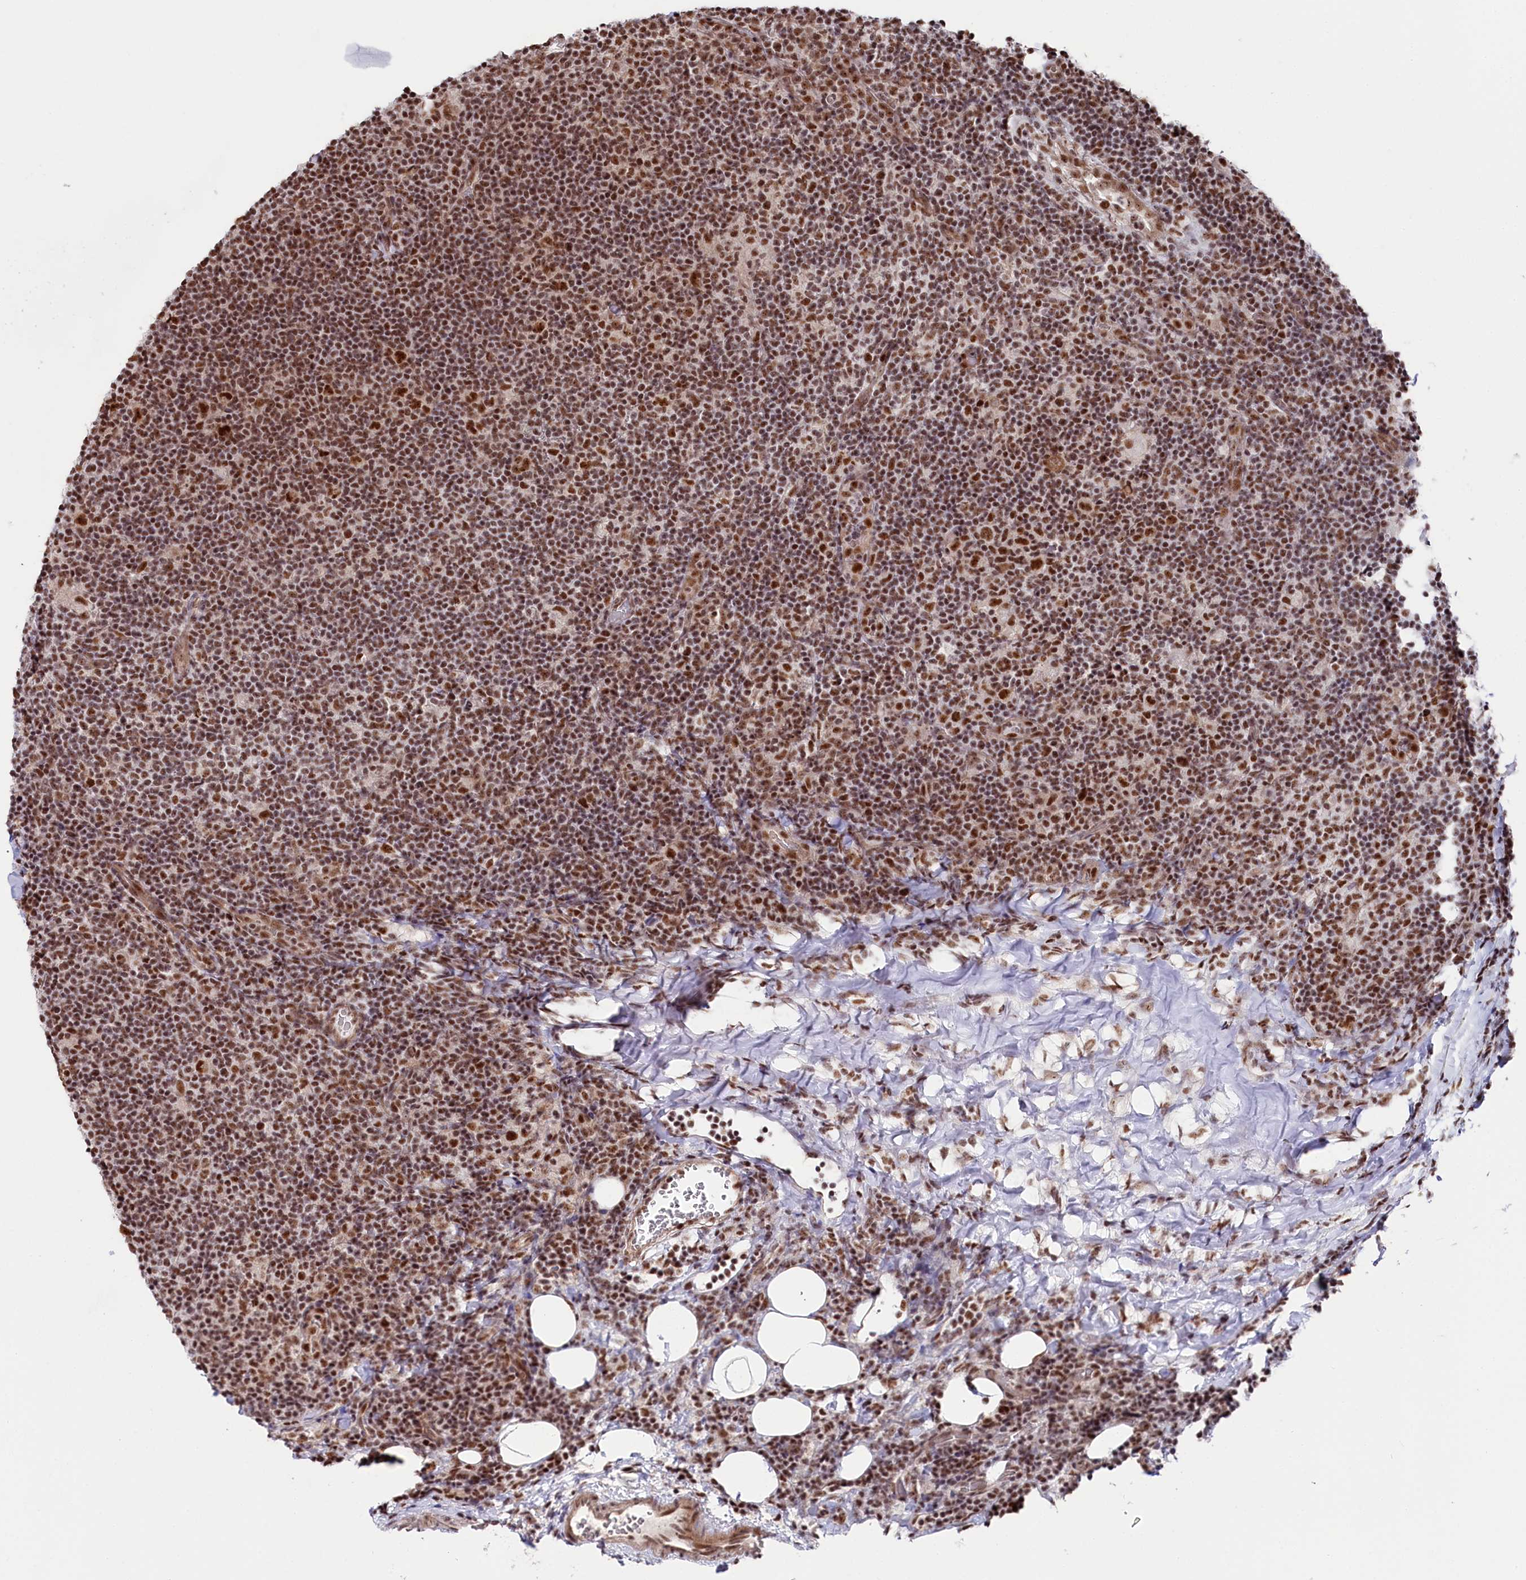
{"staining": {"intensity": "strong", "quantity": ">75%", "location": "nuclear"}, "tissue": "lymphoma", "cell_type": "Tumor cells", "image_type": "cancer", "snomed": [{"axis": "morphology", "description": "Hodgkin's disease, NOS"}, {"axis": "topography", "description": "Lymph node"}], "caption": "Lymphoma stained with a protein marker shows strong staining in tumor cells.", "gene": "POLR2H", "patient": {"sex": "female", "age": 57}}